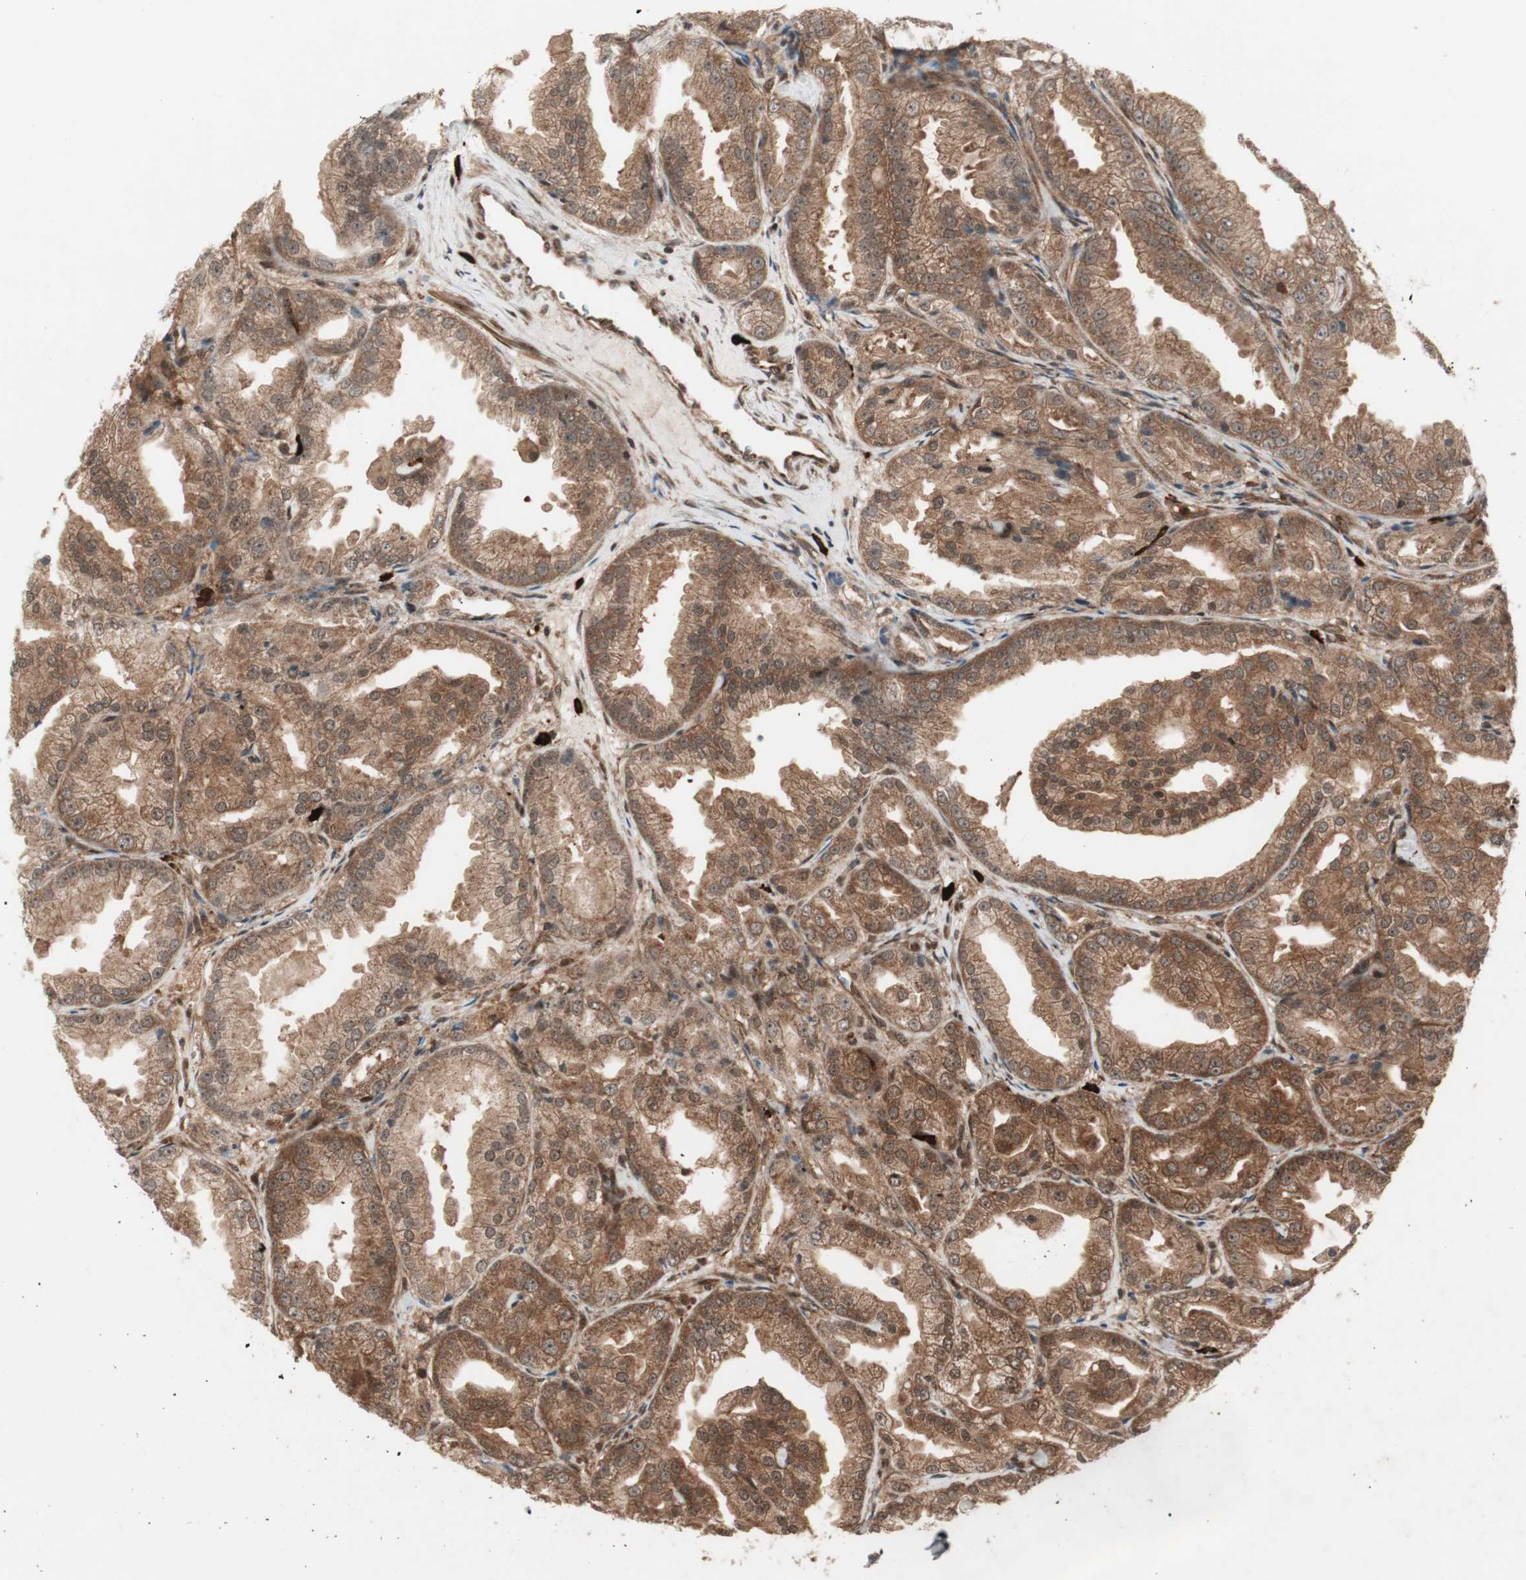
{"staining": {"intensity": "moderate", "quantity": ">75%", "location": "cytoplasmic/membranous"}, "tissue": "prostate cancer", "cell_type": "Tumor cells", "image_type": "cancer", "snomed": [{"axis": "morphology", "description": "Adenocarcinoma, High grade"}, {"axis": "topography", "description": "Prostate"}], "caption": "Immunohistochemical staining of prostate cancer demonstrates medium levels of moderate cytoplasmic/membranous staining in about >75% of tumor cells. Immunohistochemistry (ihc) stains the protein in brown and the nuclei are stained blue.", "gene": "PRKG2", "patient": {"sex": "male", "age": 61}}